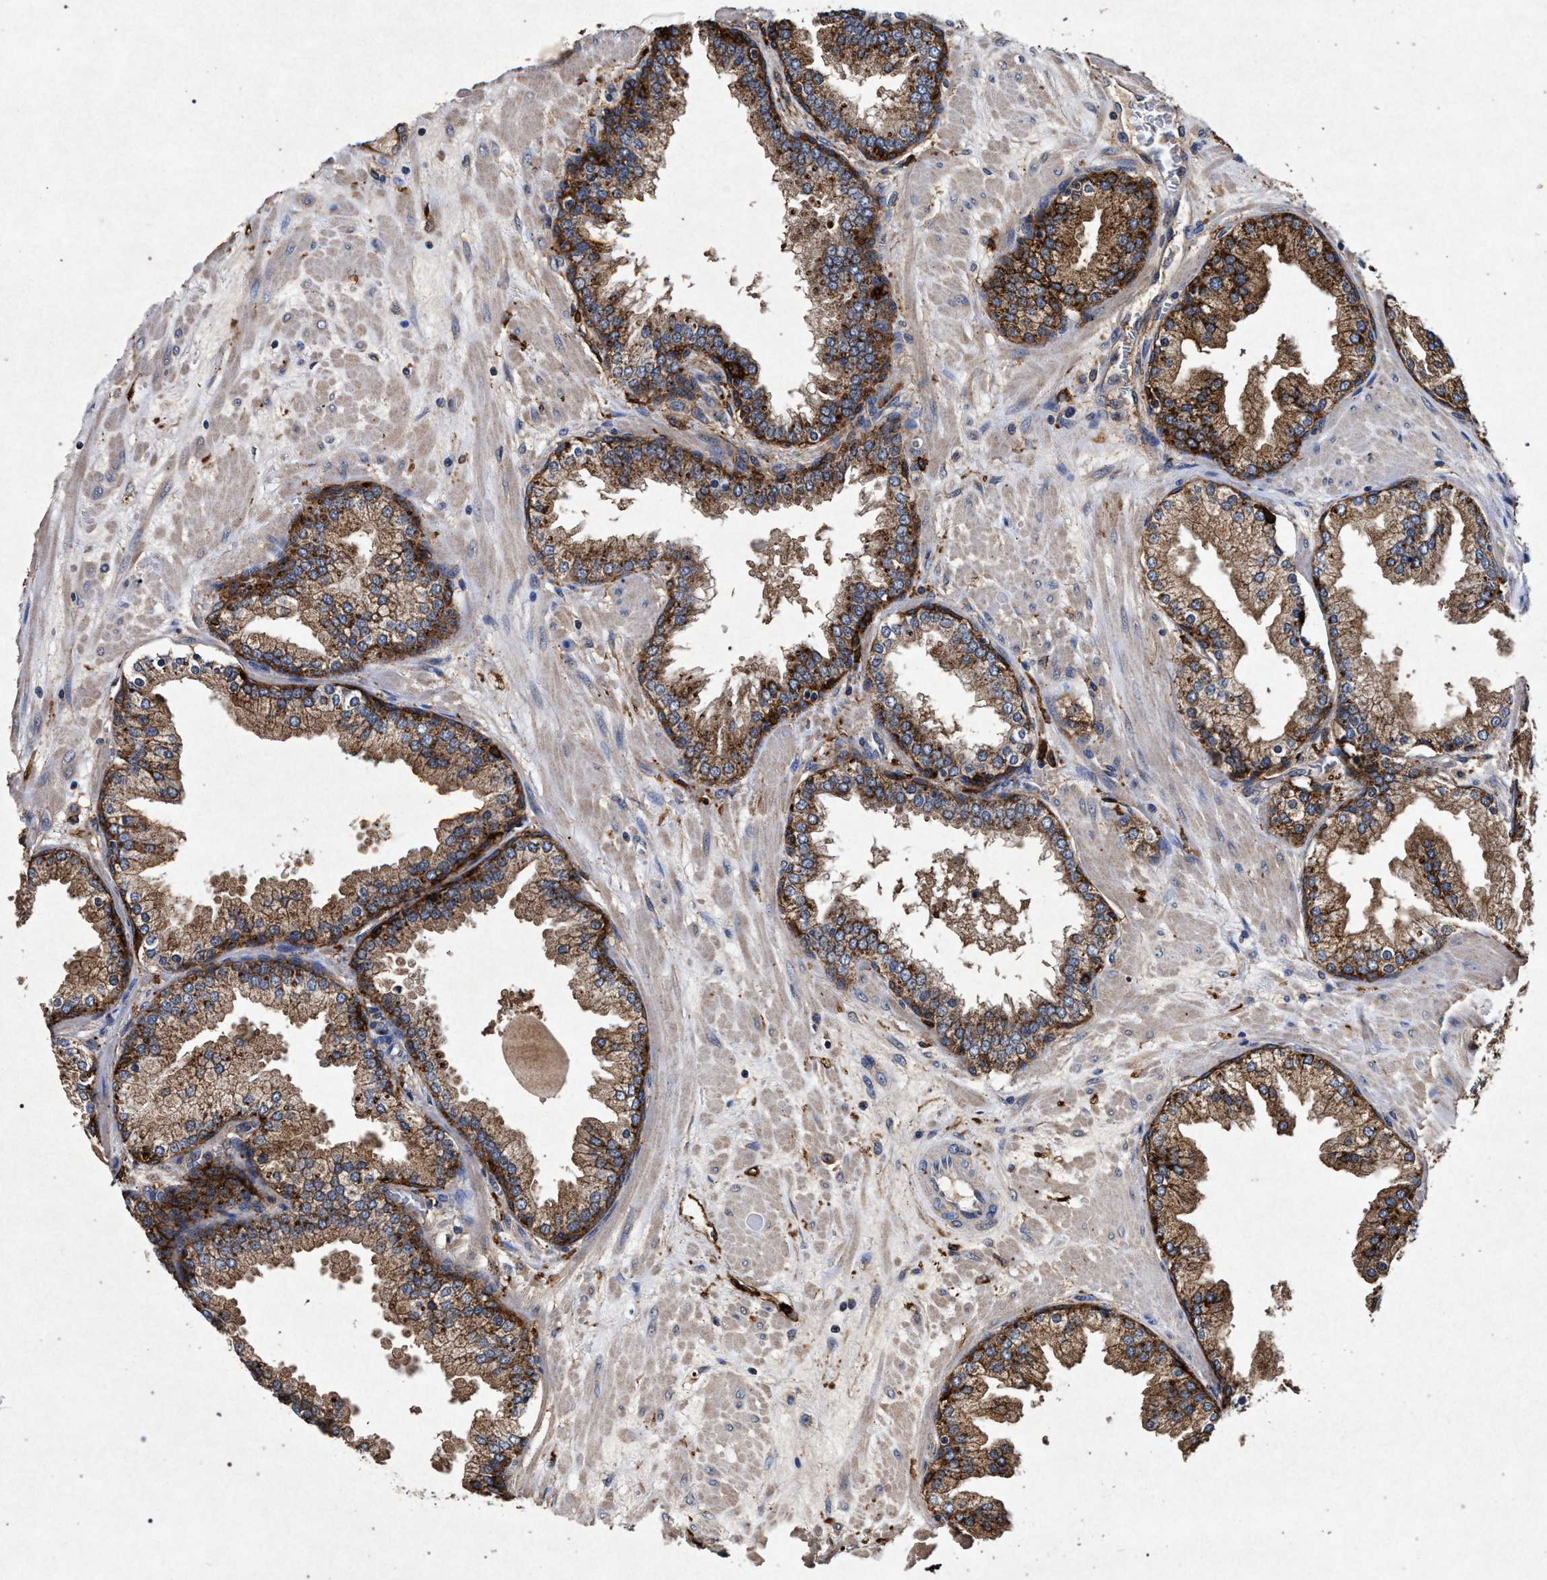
{"staining": {"intensity": "strong", "quantity": ">75%", "location": "cytoplasmic/membranous"}, "tissue": "prostate", "cell_type": "Glandular cells", "image_type": "normal", "snomed": [{"axis": "morphology", "description": "Normal tissue, NOS"}, {"axis": "topography", "description": "Prostate"}], "caption": "DAB immunohistochemical staining of benign human prostate exhibits strong cytoplasmic/membranous protein expression in approximately >75% of glandular cells.", "gene": "MARCKS", "patient": {"sex": "male", "age": 51}}